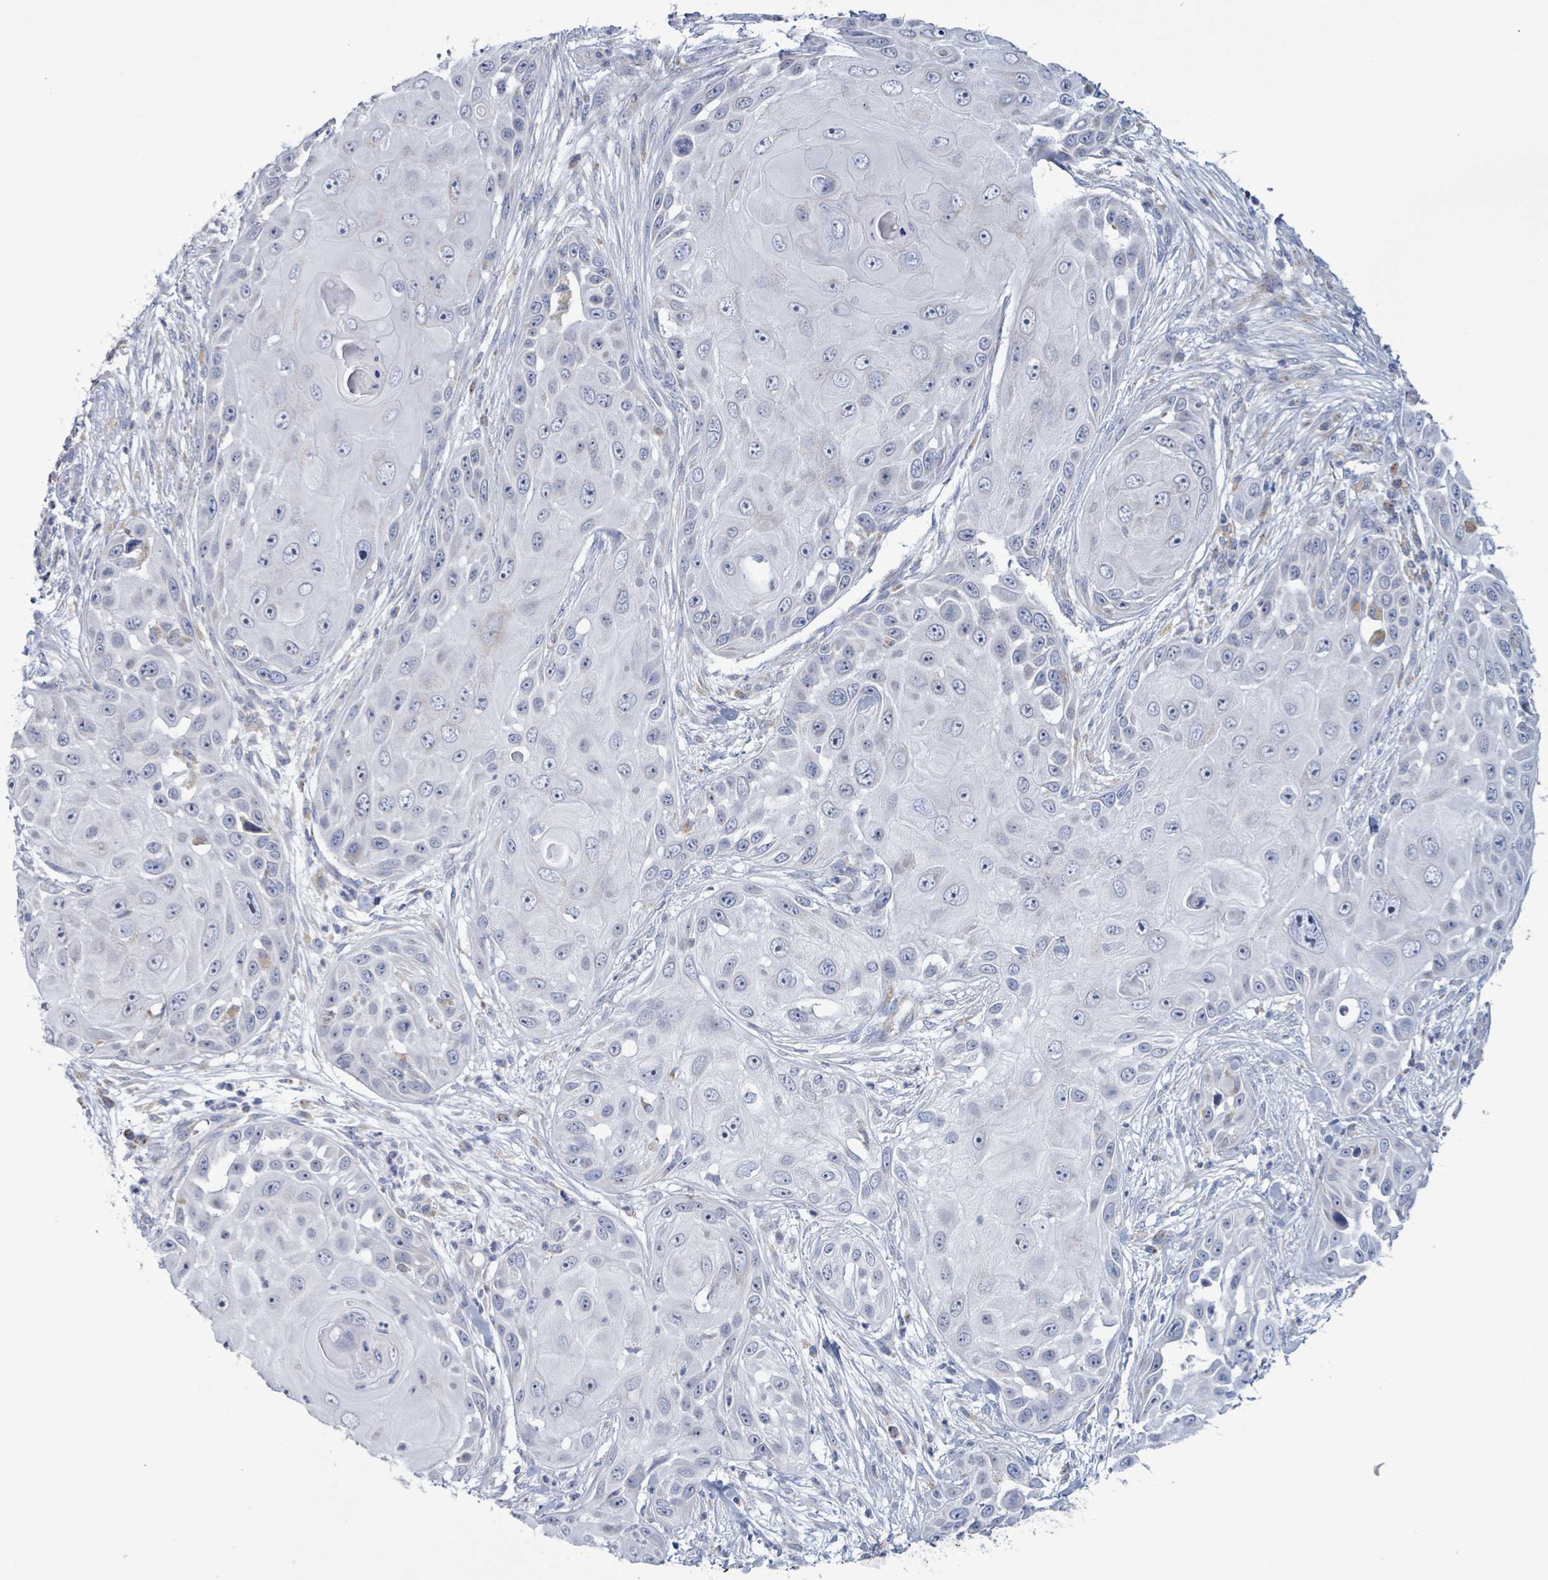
{"staining": {"intensity": "negative", "quantity": "none", "location": "none"}, "tissue": "skin cancer", "cell_type": "Tumor cells", "image_type": "cancer", "snomed": [{"axis": "morphology", "description": "Squamous cell carcinoma, NOS"}, {"axis": "topography", "description": "Skin"}], "caption": "A high-resolution photomicrograph shows IHC staining of skin cancer (squamous cell carcinoma), which displays no significant expression in tumor cells. (DAB immunohistochemistry (IHC) with hematoxylin counter stain).", "gene": "AKR1C4", "patient": {"sex": "female", "age": 44}}